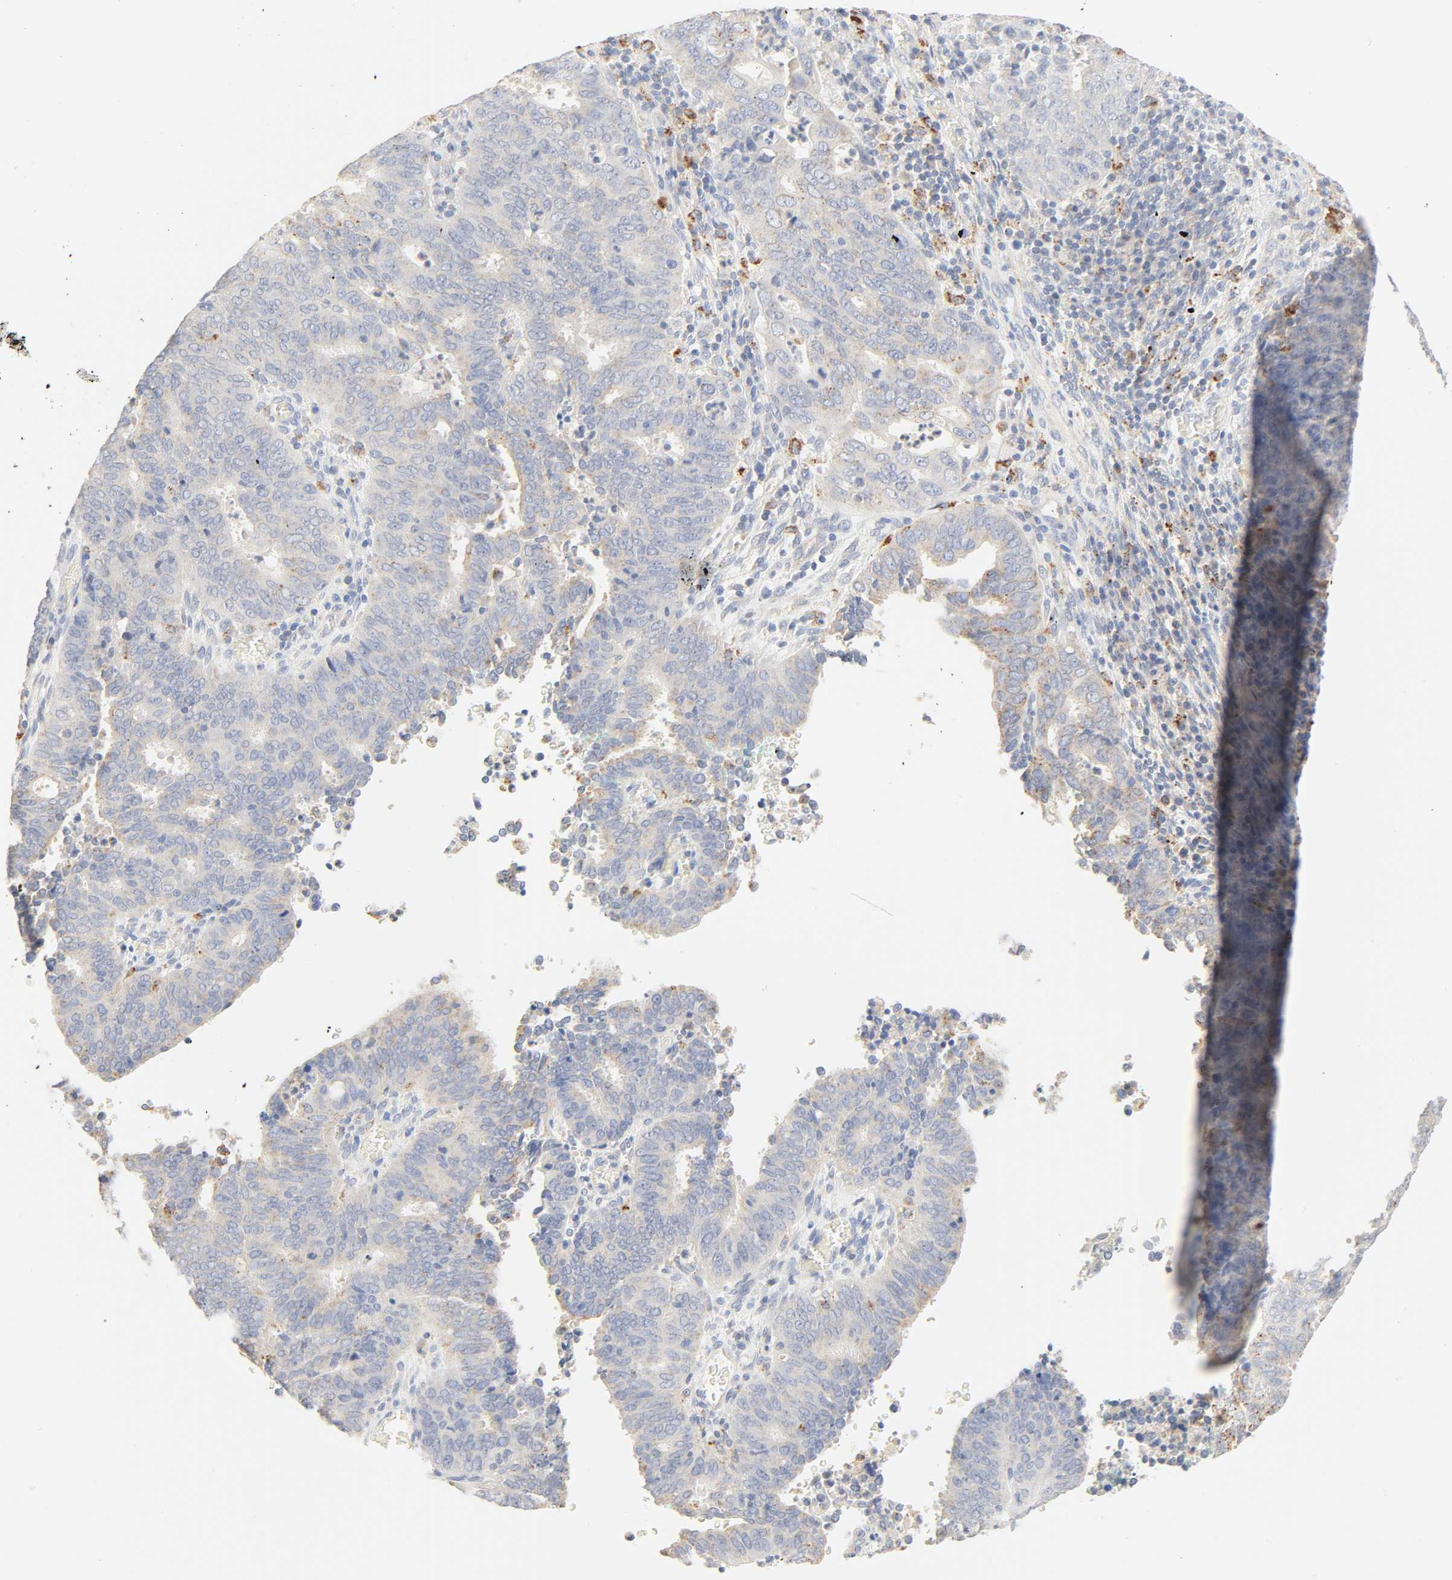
{"staining": {"intensity": "weak", "quantity": "<25%", "location": "cytoplasmic/membranous"}, "tissue": "cervical cancer", "cell_type": "Tumor cells", "image_type": "cancer", "snomed": [{"axis": "morphology", "description": "Adenocarcinoma, NOS"}, {"axis": "topography", "description": "Cervix"}], "caption": "Tumor cells show no significant positivity in cervical adenocarcinoma. (Brightfield microscopy of DAB IHC at high magnification).", "gene": "CAMK2A", "patient": {"sex": "female", "age": 44}}